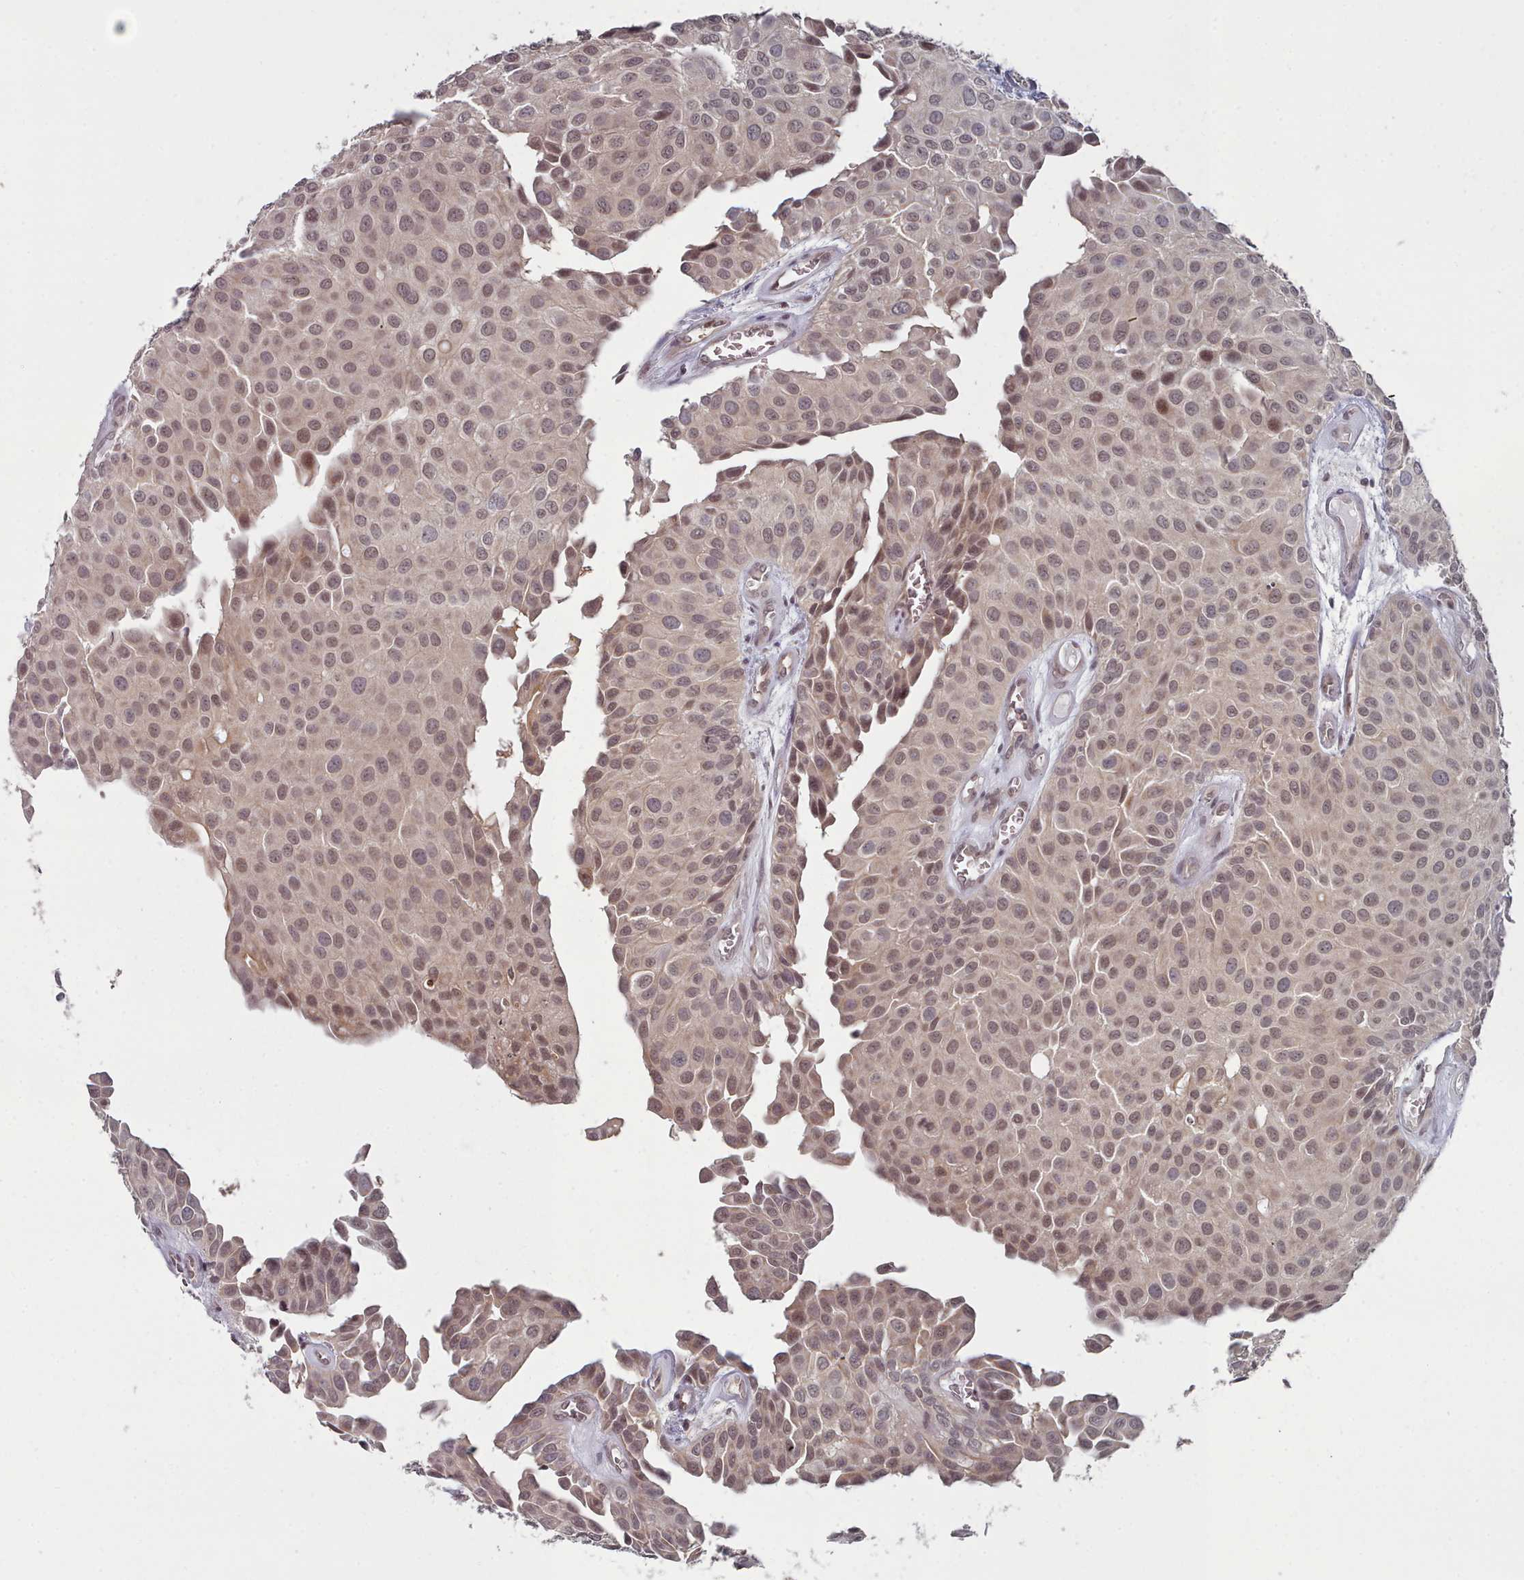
{"staining": {"intensity": "moderate", "quantity": ">75%", "location": "cytoplasmic/membranous,nuclear"}, "tissue": "urothelial cancer", "cell_type": "Tumor cells", "image_type": "cancer", "snomed": [{"axis": "morphology", "description": "Urothelial carcinoma, Low grade"}, {"axis": "topography", "description": "Urinary bladder"}], "caption": "An image showing moderate cytoplasmic/membranous and nuclear expression in approximately >75% of tumor cells in urothelial cancer, as visualized by brown immunohistochemical staining.", "gene": "HYAL3", "patient": {"sex": "male", "age": 88}}